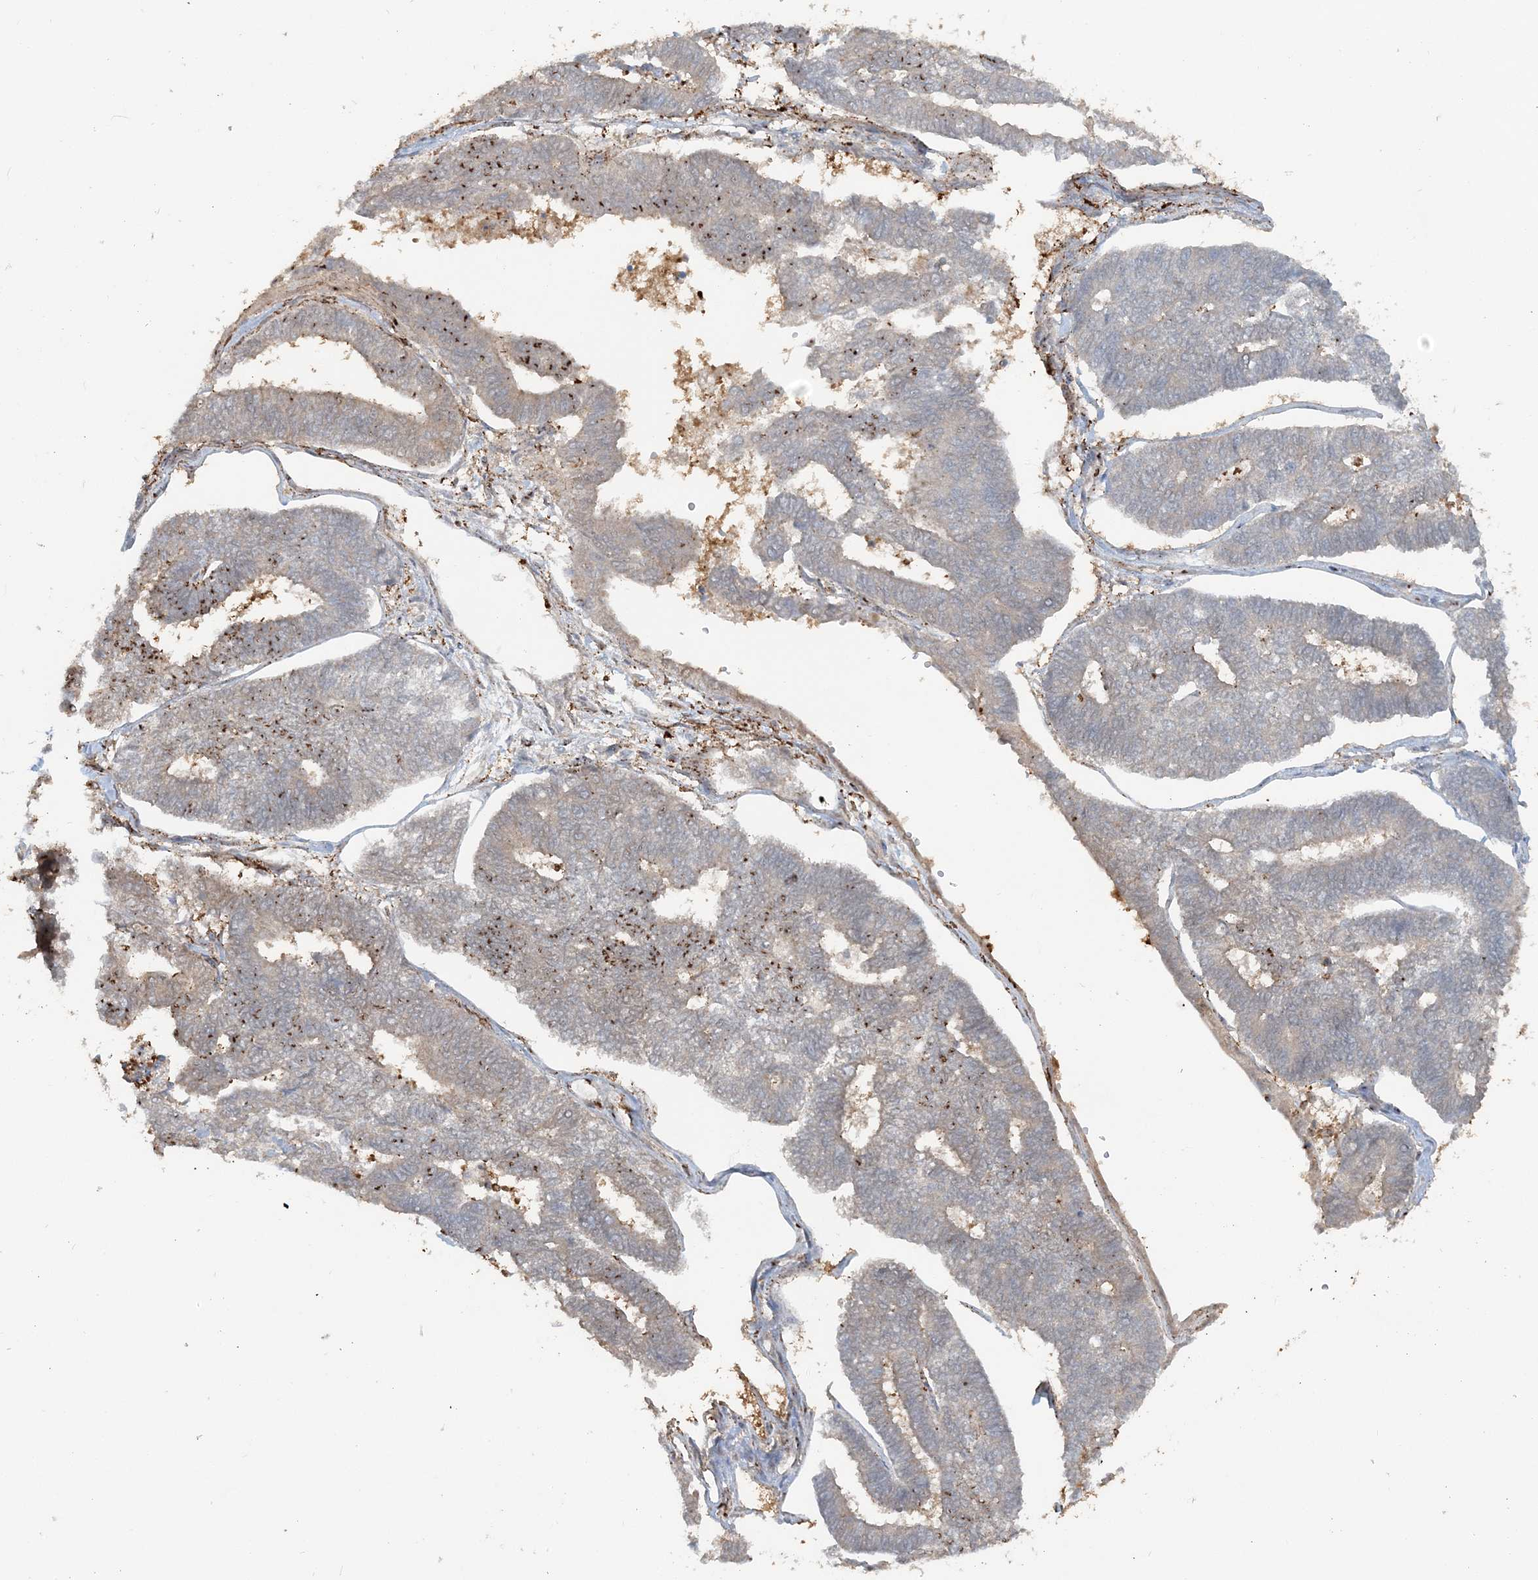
{"staining": {"intensity": "strong", "quantity": "25%-75%", "location": "cytoplasmic/membranous"}, "tissue": "endometrial cancer", "cell_type": "Tumor cells", "image_type": "cancer", "snomed": [{"axis": "morphology", "description": "Adenocarcinoma, NOS"}, {"axis": "topography", "description": "Endometrium"}], "caption": "Immunohistochemical staining of adenocarcinoma (endometrial) demonstrates high levels of strong cytoplasmic/membranous positivity in about 25%-75% of tumor cells.", "gene": "DSTN", "patient": {"sex": "female", "age": 70}}